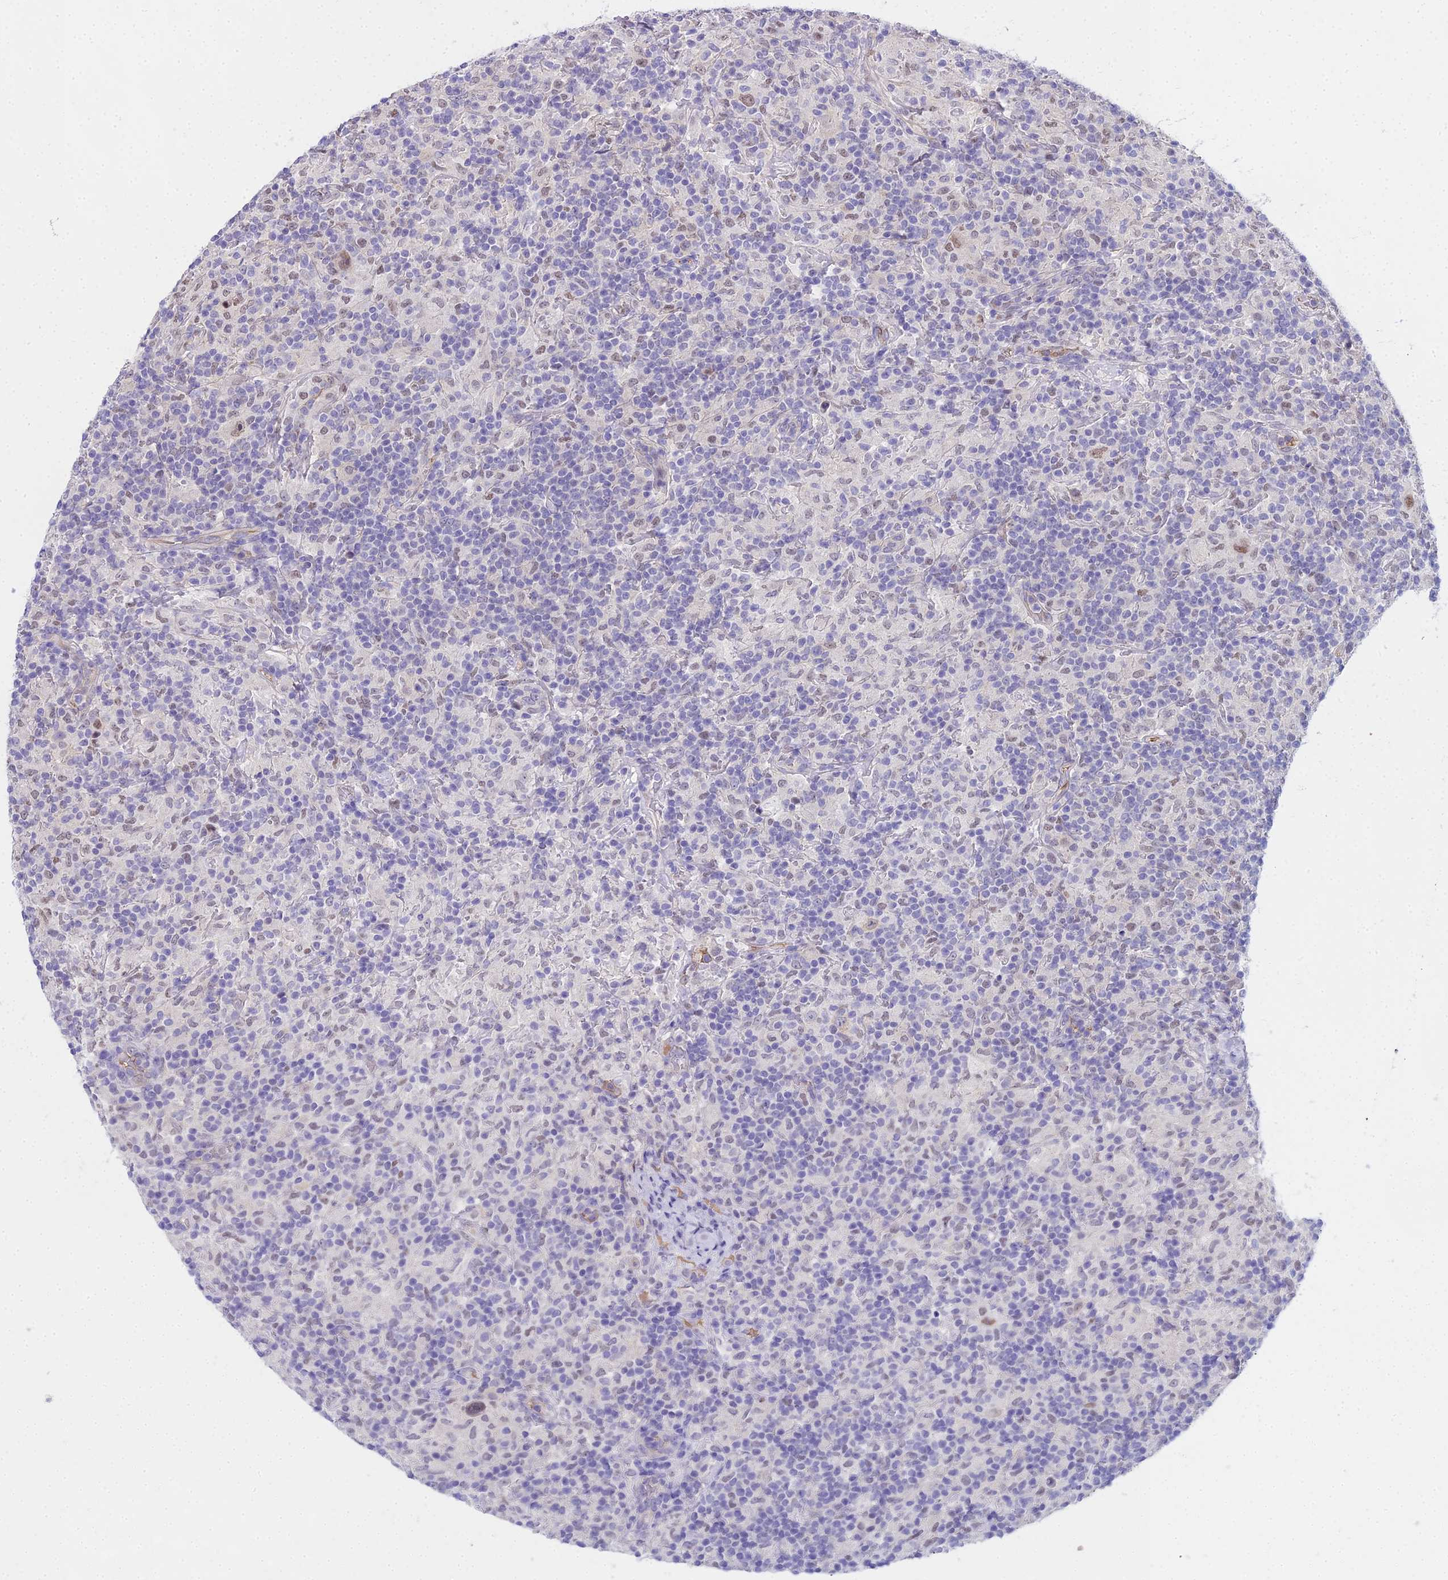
{"staining": {"intensity": "moderate", "quantity": ">75%", "location": "nuclear"}, "tissue": "lymphoma", "cell_type": "Tumor cells", "image_type": "cancer", "snomed": [{"axis": "morphology", "description": "Hodgkin's disease, NOS"}, {"axis": "topography", "description": "Lymph node"}], "caption": "Approximately >75% of tumor cells in lymphoma demonstrate moderate nuclear protein expression as visualized by brown immunohistochemical staining.", "gene": "MAT2A", "patient": {"sex": "male", "age": 70}}